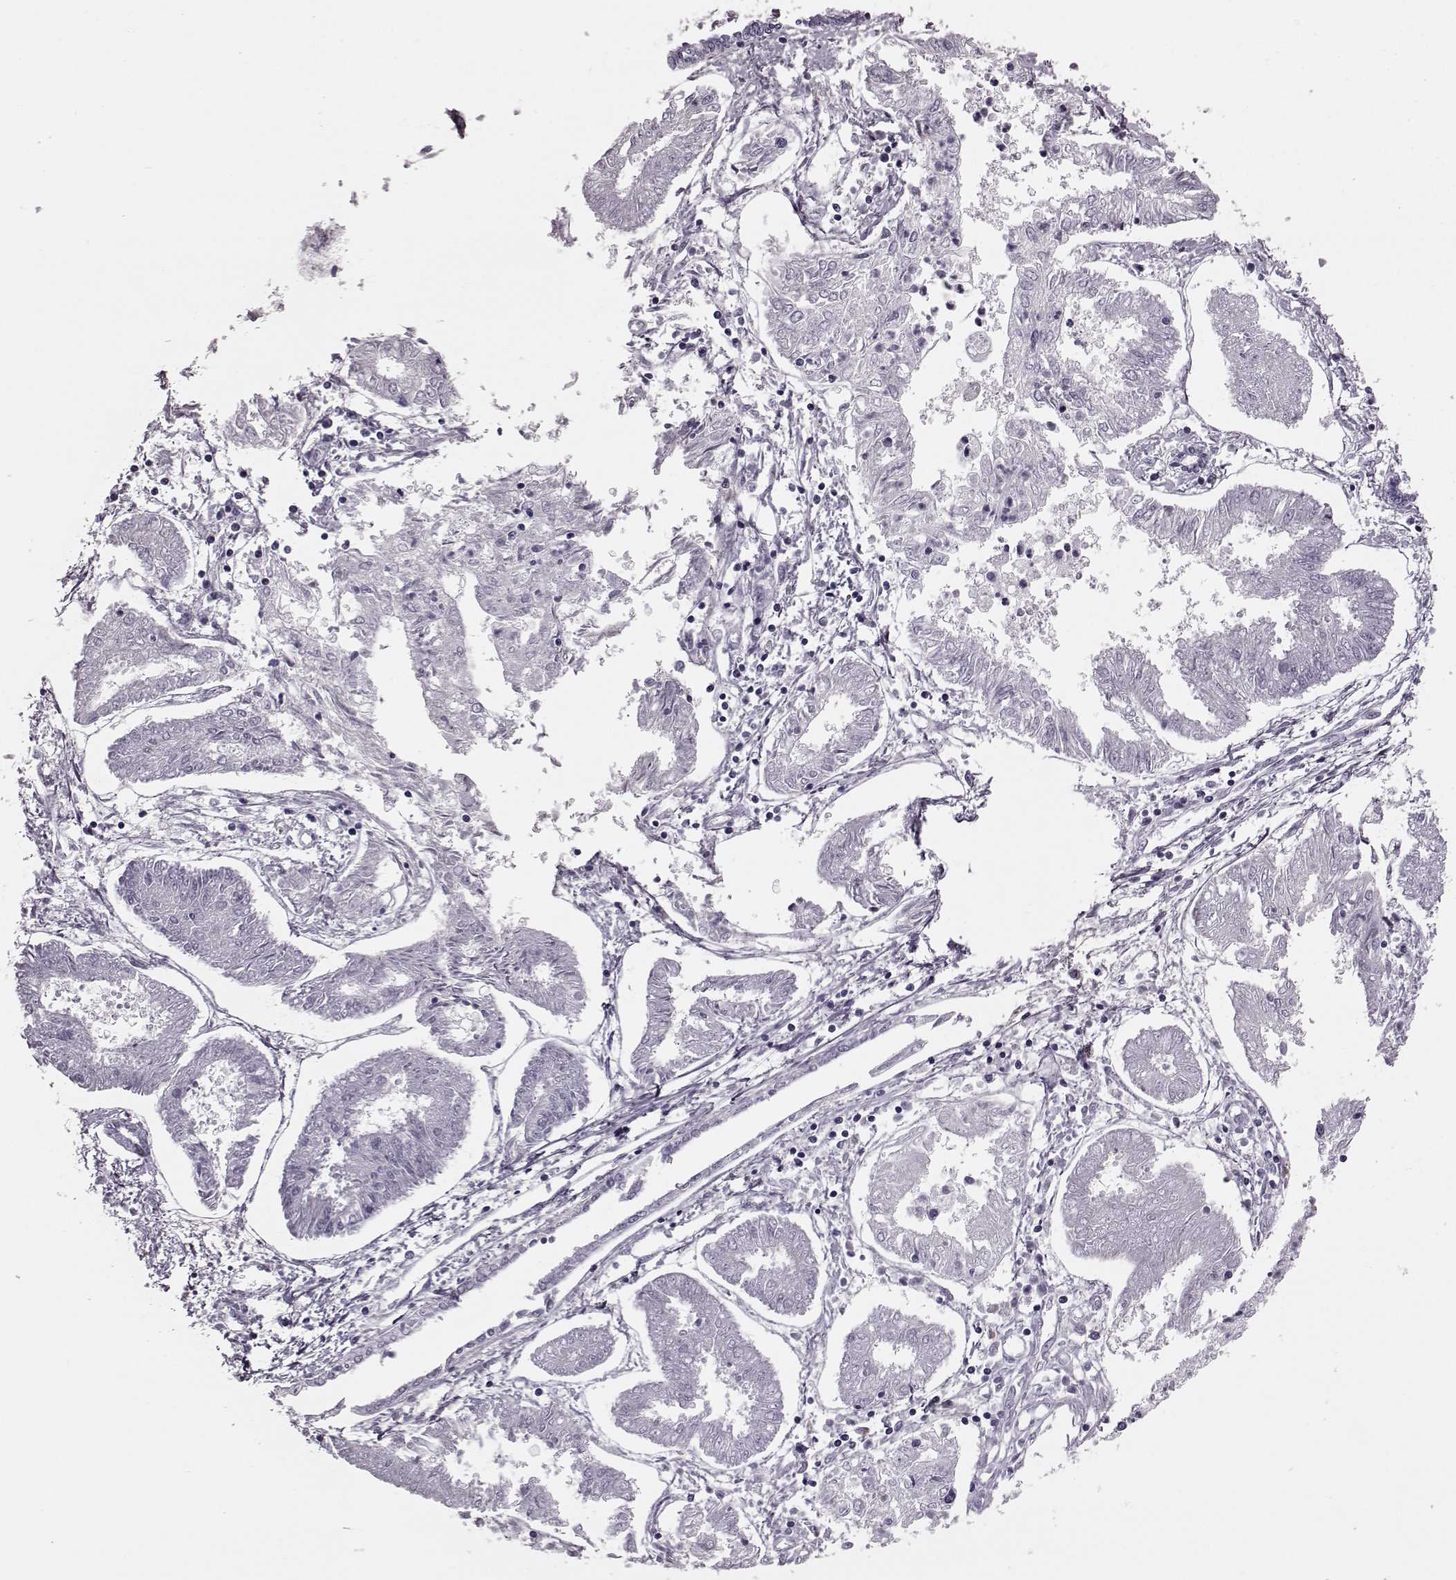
{"staining": {"intensity": "negative", "quantity": "none", "location": "none"}, "tissue": "endometrial cancer", "cell_type": "Tumor cells", "image_type": "cancer", "snomed": [{"axis": "morphology", "description": "Adenocarcinoma, NOS"}, {"axis": "topography", "description": "Endometrium"}], "caption": "IHC image of endometrial cancer stained for a protein (brown), which exhibits no positivity in tumor cells.", "gene": "SNTG1", "patient": {"sex": "female", "age": 68}}